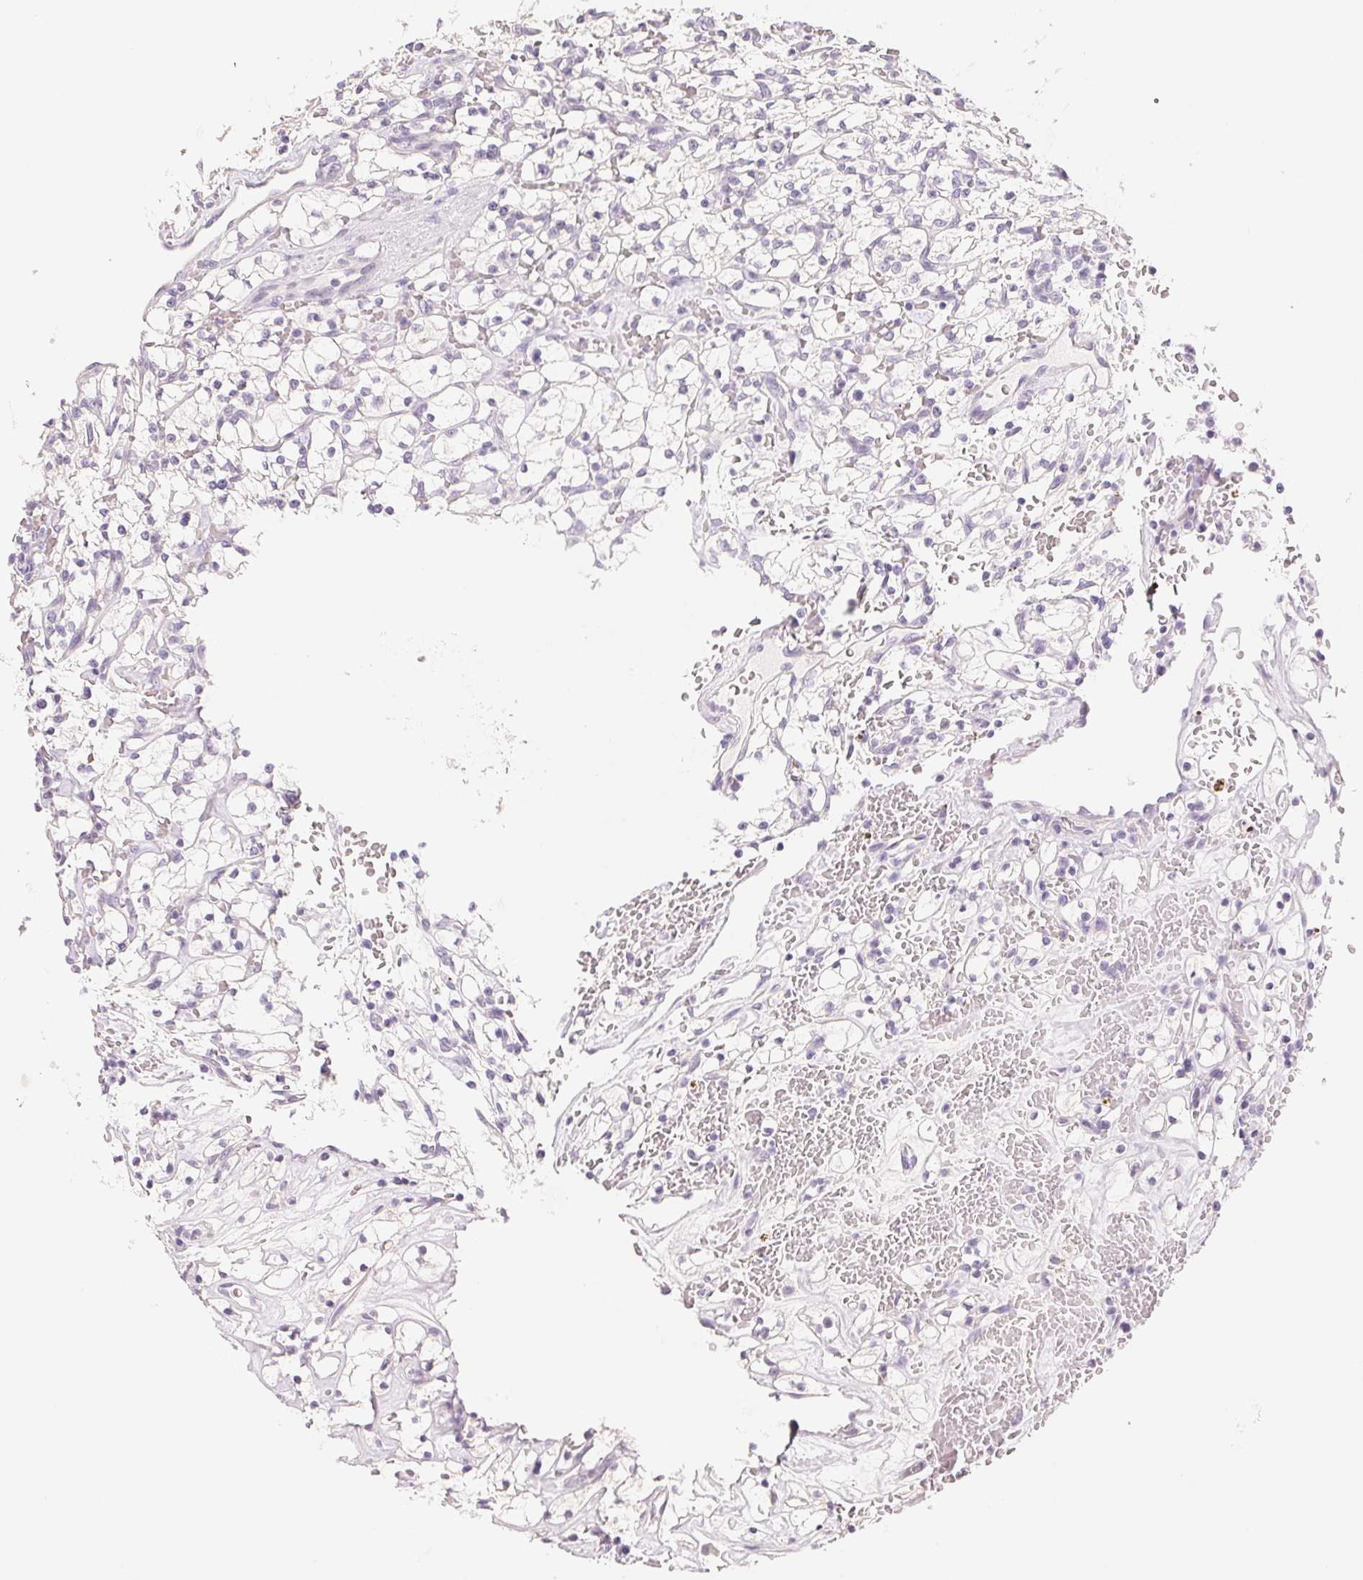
{"staining": {"intensity": "negative", "quantity": "none", "location": "none"}, "tissue": "renal cancer", "cell_type": "Tumor cells", "image_type": "cancer", "snomed": [{"axis": "morphology", "description": "Adenocarcinoma, NOS"}, {"axis": "topography", "description": "Kidney"}], "caption": "High magnification brightfield microscopy of renal cancer (adenocarcinoma) stained with DAB (3,3'-diaminobenzidine) (brown) and counterstained with hematoxylin (blue): tumor cells show no significant expression. (DAB immunohistochemistry with hematoxylin counter stain).", "gene": "ACP3", "patient": {"sex": "female", "age": 64}}